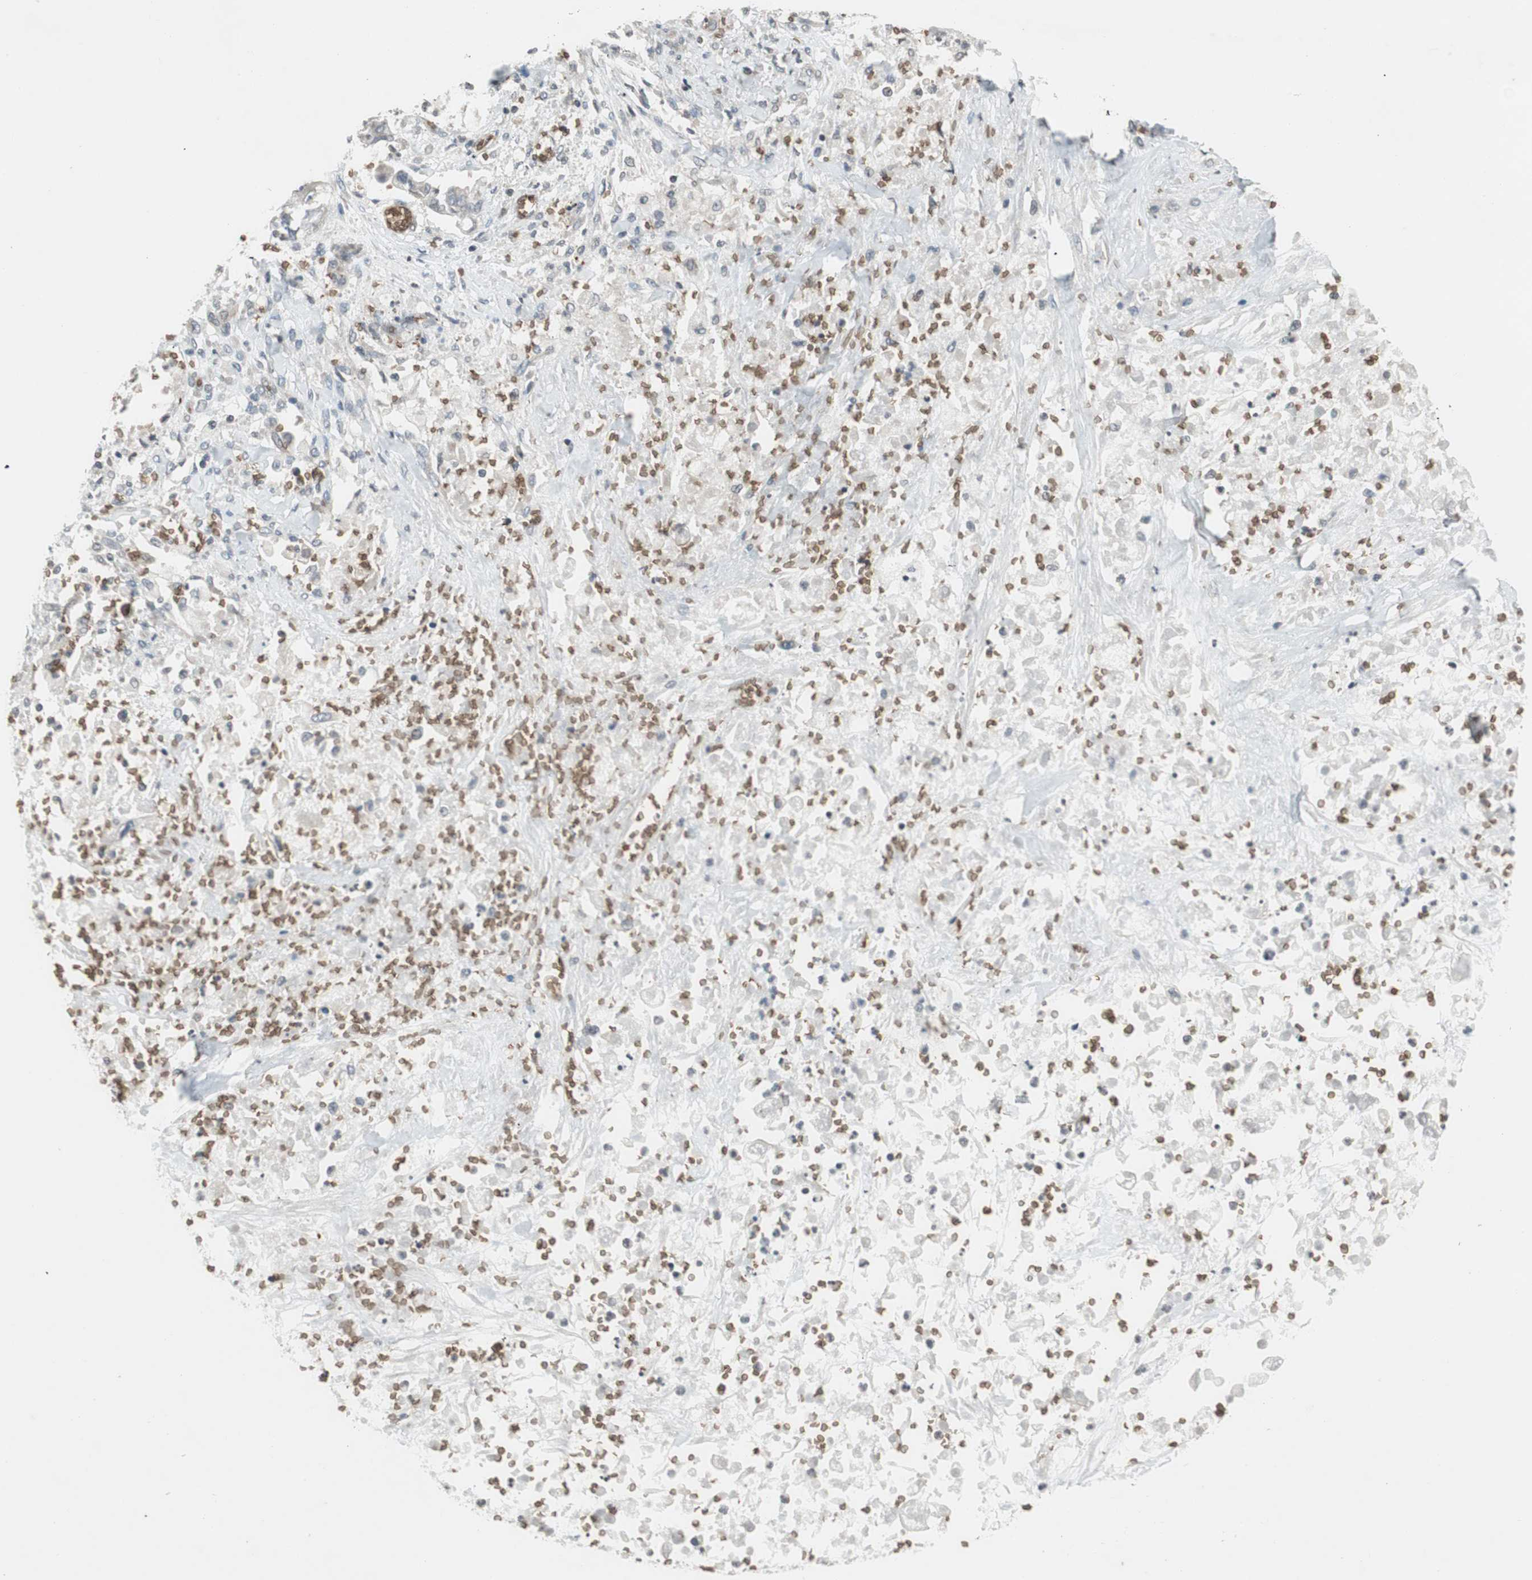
{"staining": {"intensity": "negative", "quantity": "none", "location": "none"}, "tissue": "stomach cancer", "cell_type": "Tumor cells", "image_type": "cancer", "snomed": [{"axis": "morphology", "description": "Adenocarcinoma, NOS"}, {"axis": "topography", "description": "Stomach"}], "caption": "IHC micrograph of neoplastic tissue: human stomach cancer stained with DAB displays no significant protein expression in tumor cells.", "gene": "GYPC", "patient": {"sex": "male", "age": 62}}